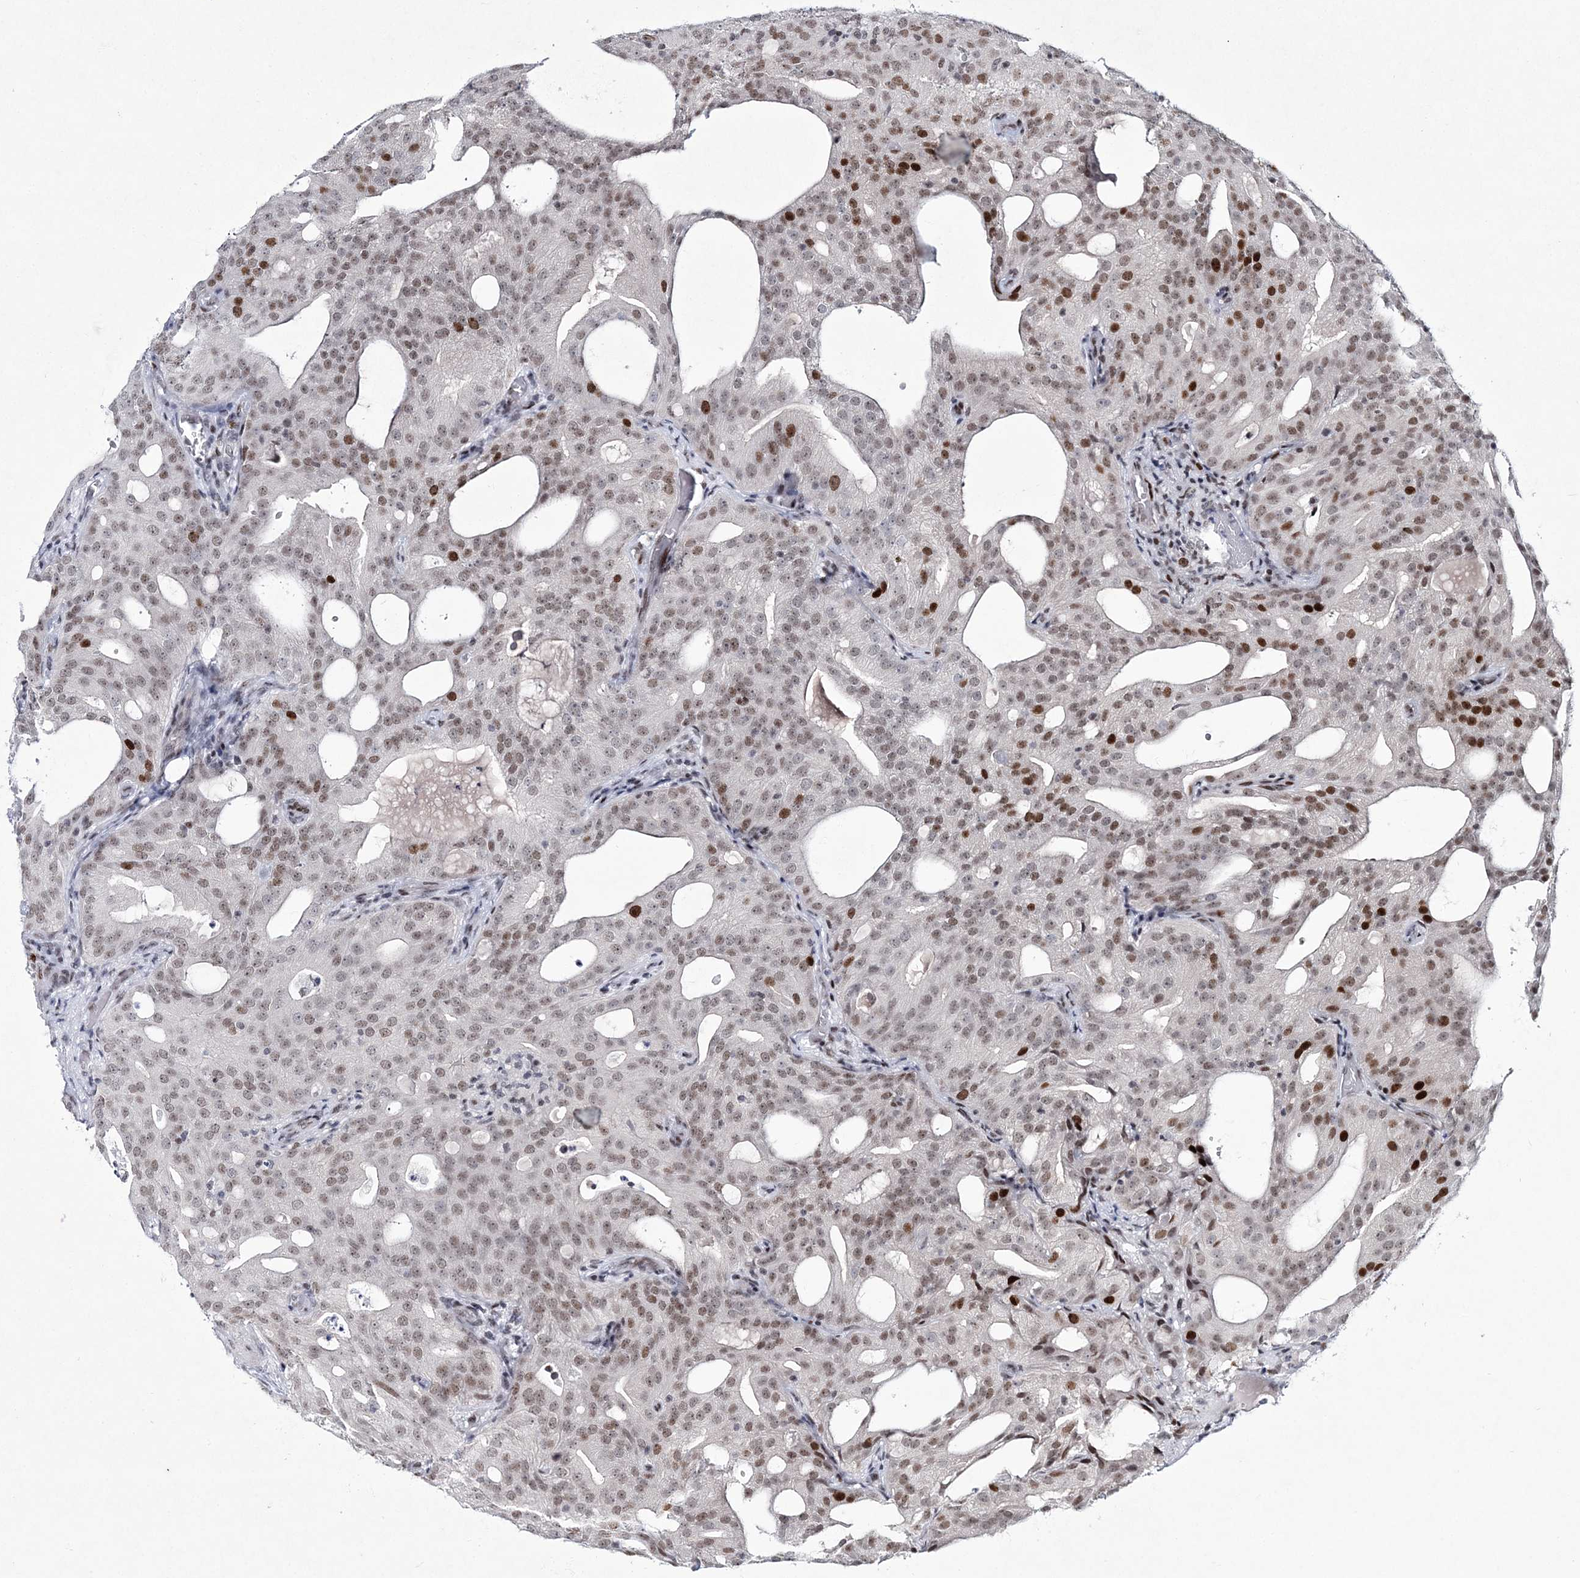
{"staining": {"intensity": "moderate", "quantity": "25%-75%", "location": "nuclear"}, "tissue": "prostate cancer", "cell_type": "Tumor cells", "image_type": "cancer", "snomed": [{"axis": "morphology", "description": "Adenocarcinoma, Medium grade"}, {"axis": "topography", "description": "Prostate"}], "caption": "Tumor cells demonstrate medium levels of moderate nuclear positivity in about 25%-75% of cells in human prostate medium-grade adenocarcinoma.", "gene": "LRRFIP2", "patient": {"sex": "male", "age": 88}}